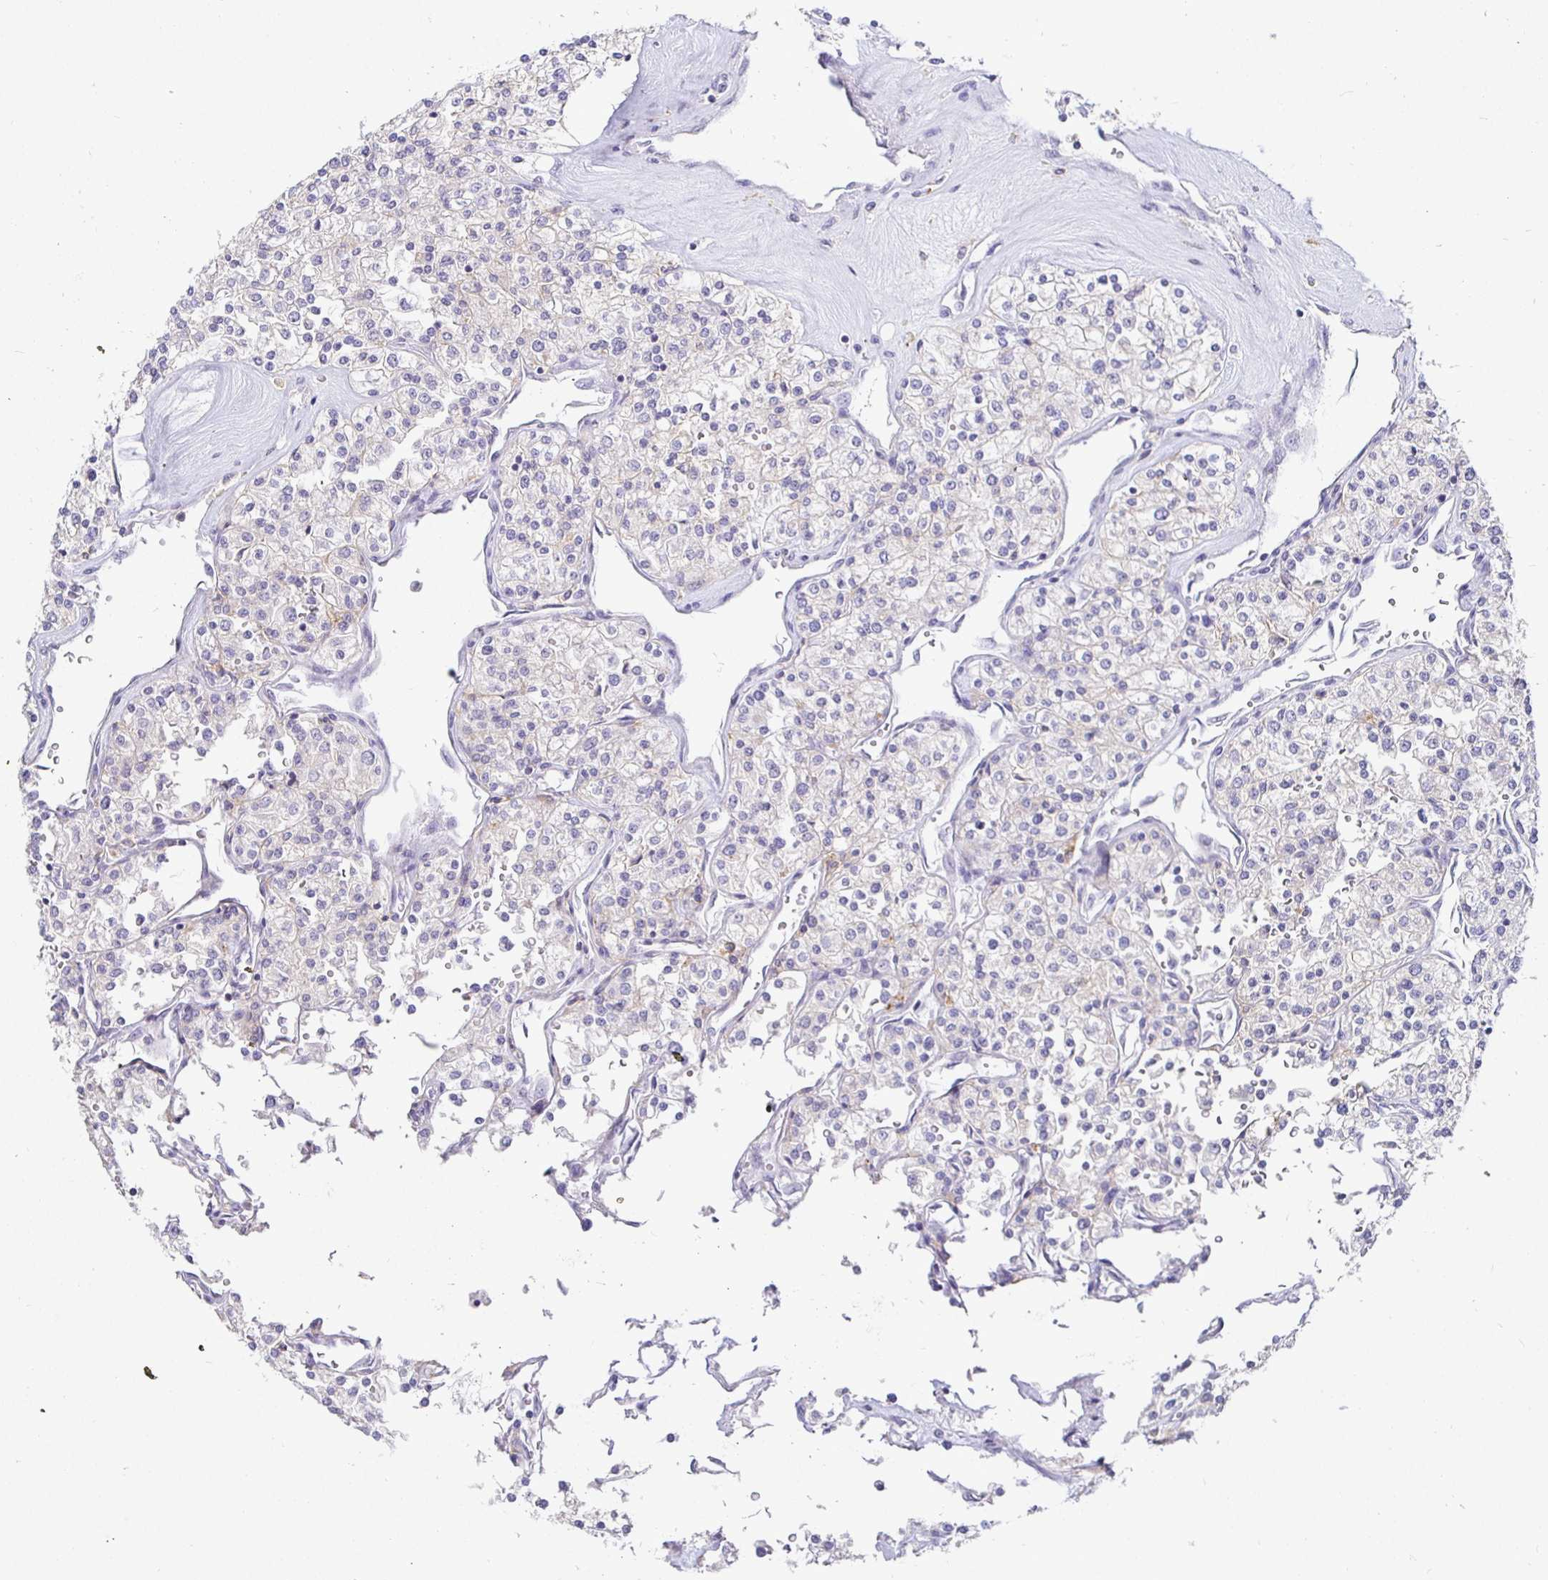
{"staining": {"intensity": "negative", "quantity": "none", "location": "none"}, "tissue": "renal cancer", "cell_type": "Tumor cells", "image_type": "cancer", "snomed": [{"axis": "morphology", "description": "Adenocarcinoma, NOS"}, {"axis": "topography", "description": "Kidney"}], "caption": "Renal cancer (adenocarcinoma) was stained to show a protein in brown. There is no significant staining in tumor cells.", "gene": "SIRPA", "patient": {"sex": "male", "age": 80}}